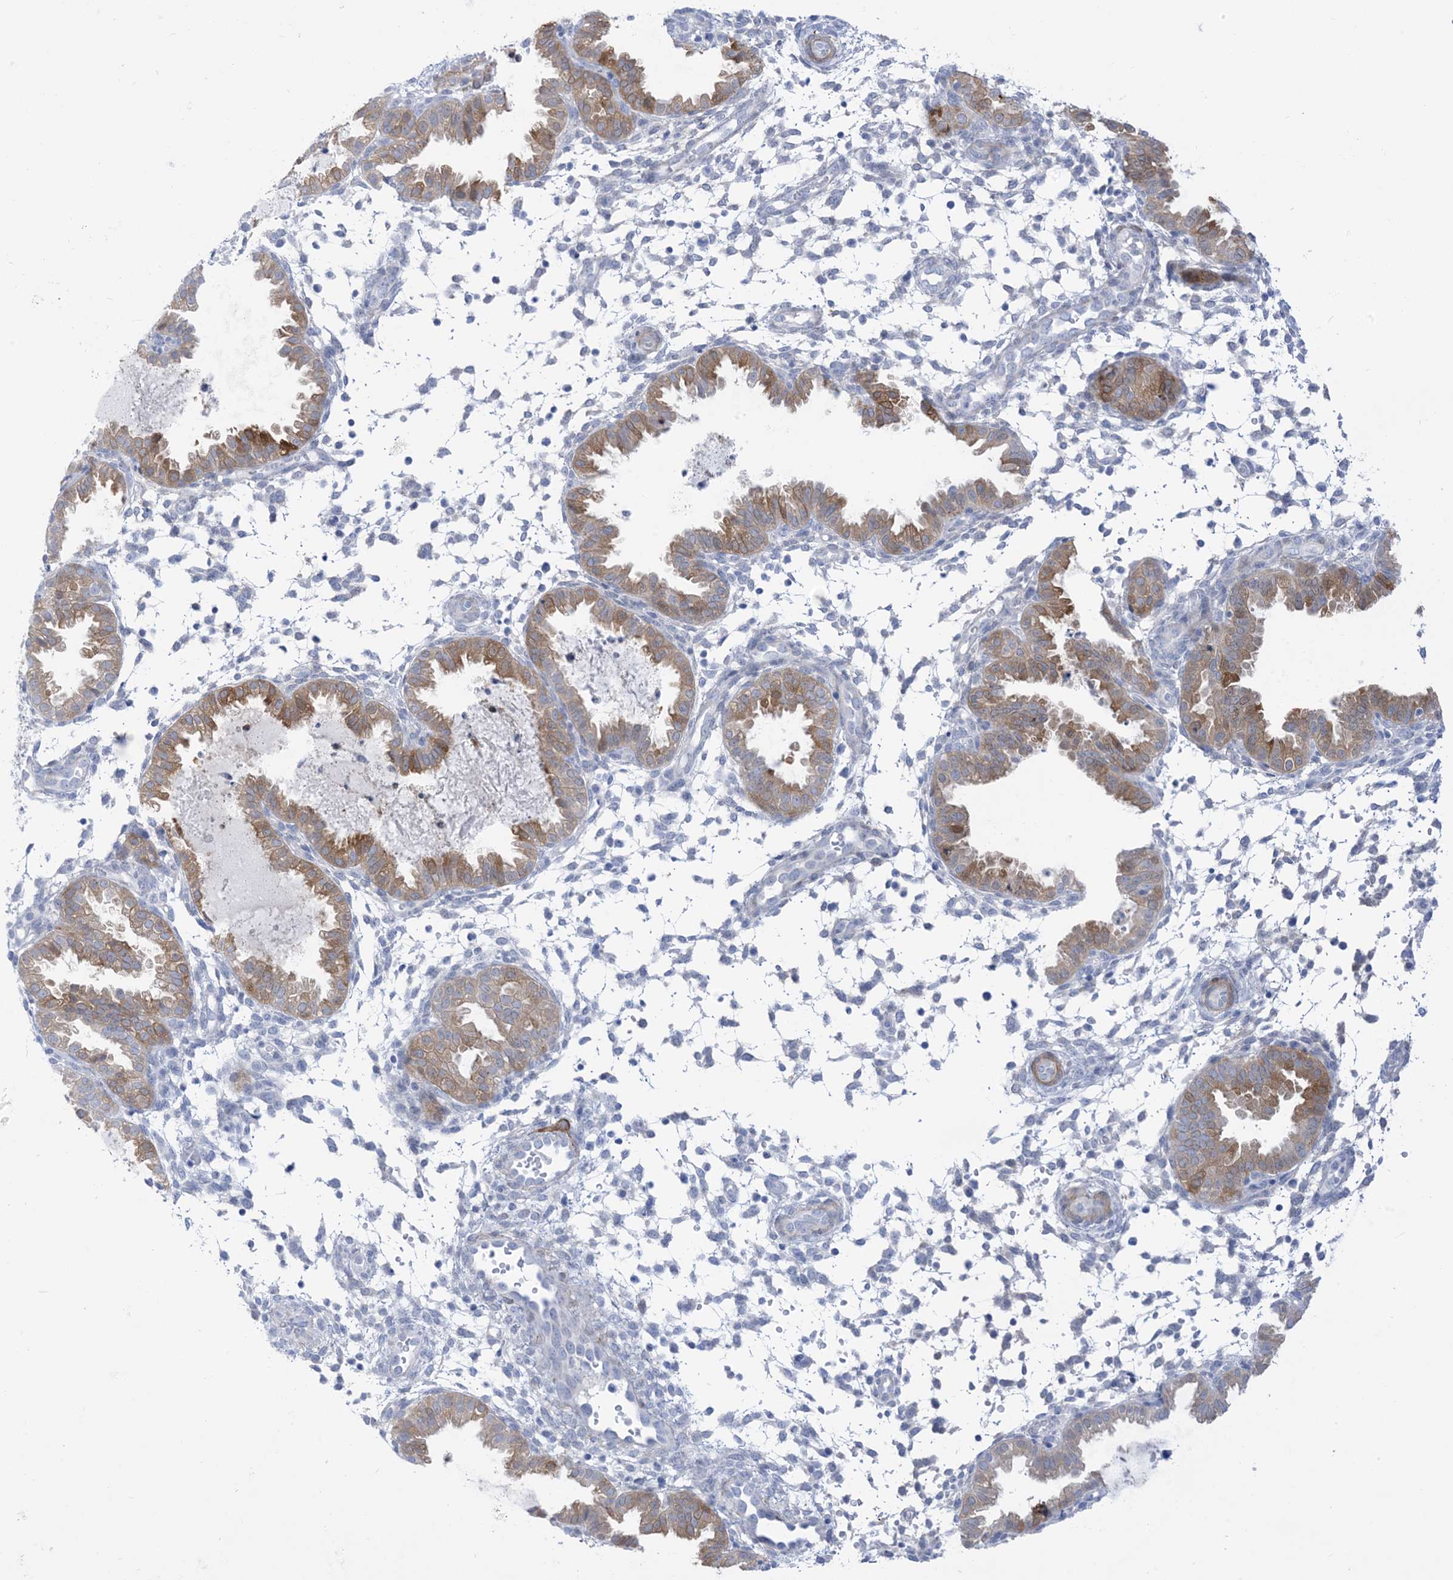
{"staining": {"intensity": "negative", "quantity": "none", "location": "none"}, "tissue": "endometrium", "cell_type": "Cells in endometrial stroma", "image_type": "normal", "snomed": [{"axis": "morphology", "description": "Normal tissue, NOS"}, {"axis": "topography", "description": "Endometrium"}], "caption": "Immunohistochemistry (IHC) of benign human endometrium exhibits no expression in cells in endometrial stroma.", "gene": "MARS2", "patient": {"sex": "female", "age": 33}}